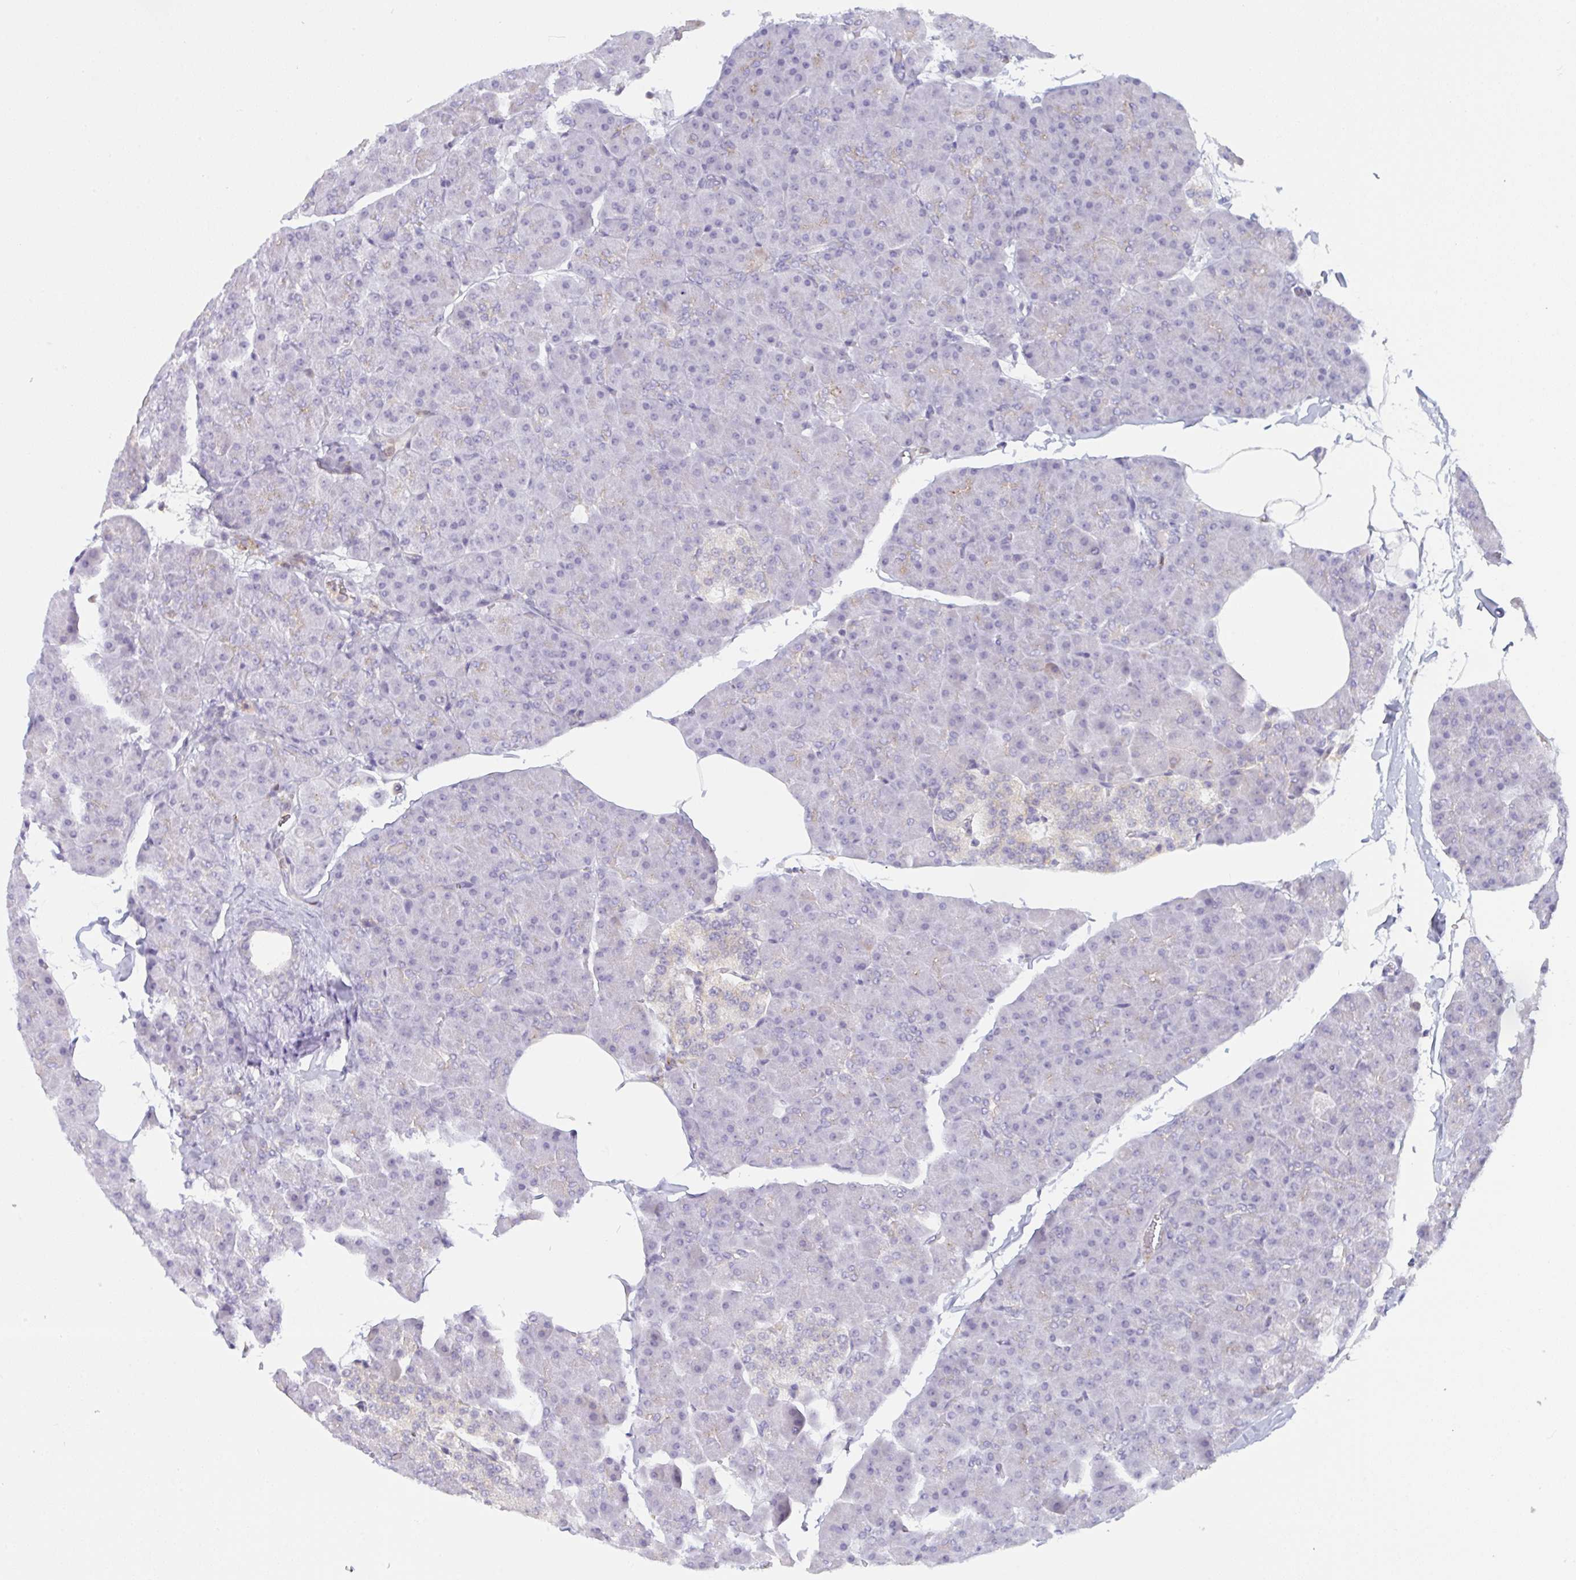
{"staining": {"intensity": "negative", "quantity": "none", "location": "none"}, "tissue": "pancreas", "cell_type": "Exocrine glandular cells", "image_type": "normal", "snomed": [{"axis": "morphology", "description": "Normal tissue, NOS"}, {"axis": "topography", "description": "Pancreas"}], "caption": "DAB immunohistochemical staining of normal human pancreas demonstrates no significant positivity in exocrine glandular cells. (DAB (3,3'-diaminobenzidine) IHC with hematoxylin counter stain).", "gene": "DISP2", "patient": {"sex": "male", "age": 35}}